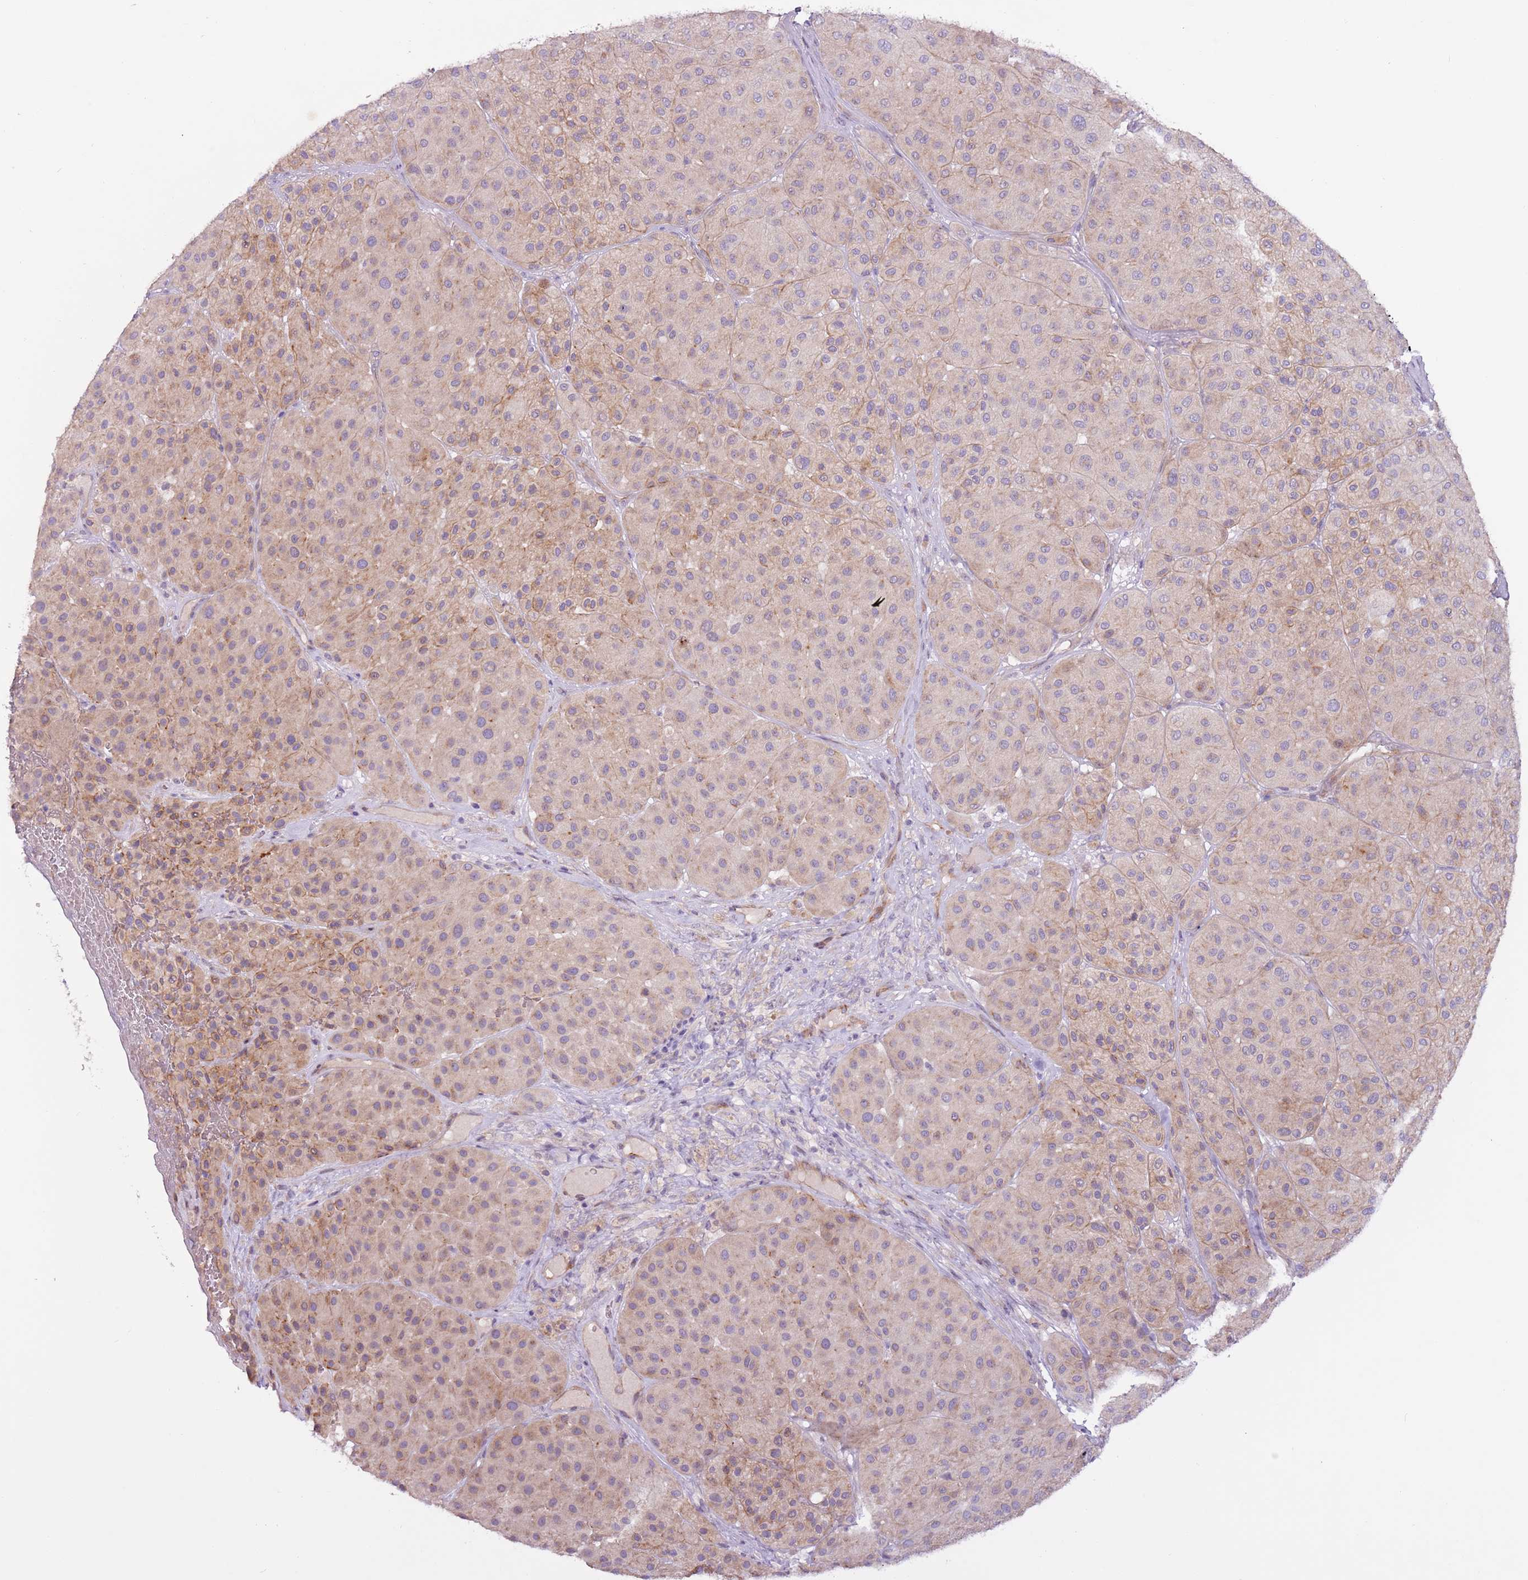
{"staining": {"intensity": "weak", "quantity": "<25%", "location": "cytoplasmic/membranous"}, "tissue": "melanoma", "cell_type": "Tumor cells", "image_type": "cancer", "snomed": [{"axis": "morphology", "description": "Malignant melanoma, Metastatic site"}, {"axis": "topography", "description": "Smooth muscle"}], "caption": "Immunohistochemistry (IHC) histopathology image of neoplastic tissue: human melanoma stained with DAB (3,3'-diaminobenzidine) demonstrates no significant protein expression in tumor cells. (Stains: DAB immunohistochemistry (IHC) with hematoxylin counter stain, Microscopy: brightfield microscopy at high magnification).", "gene": "MRO", "patient": {"sex": "male", "age": 41}}